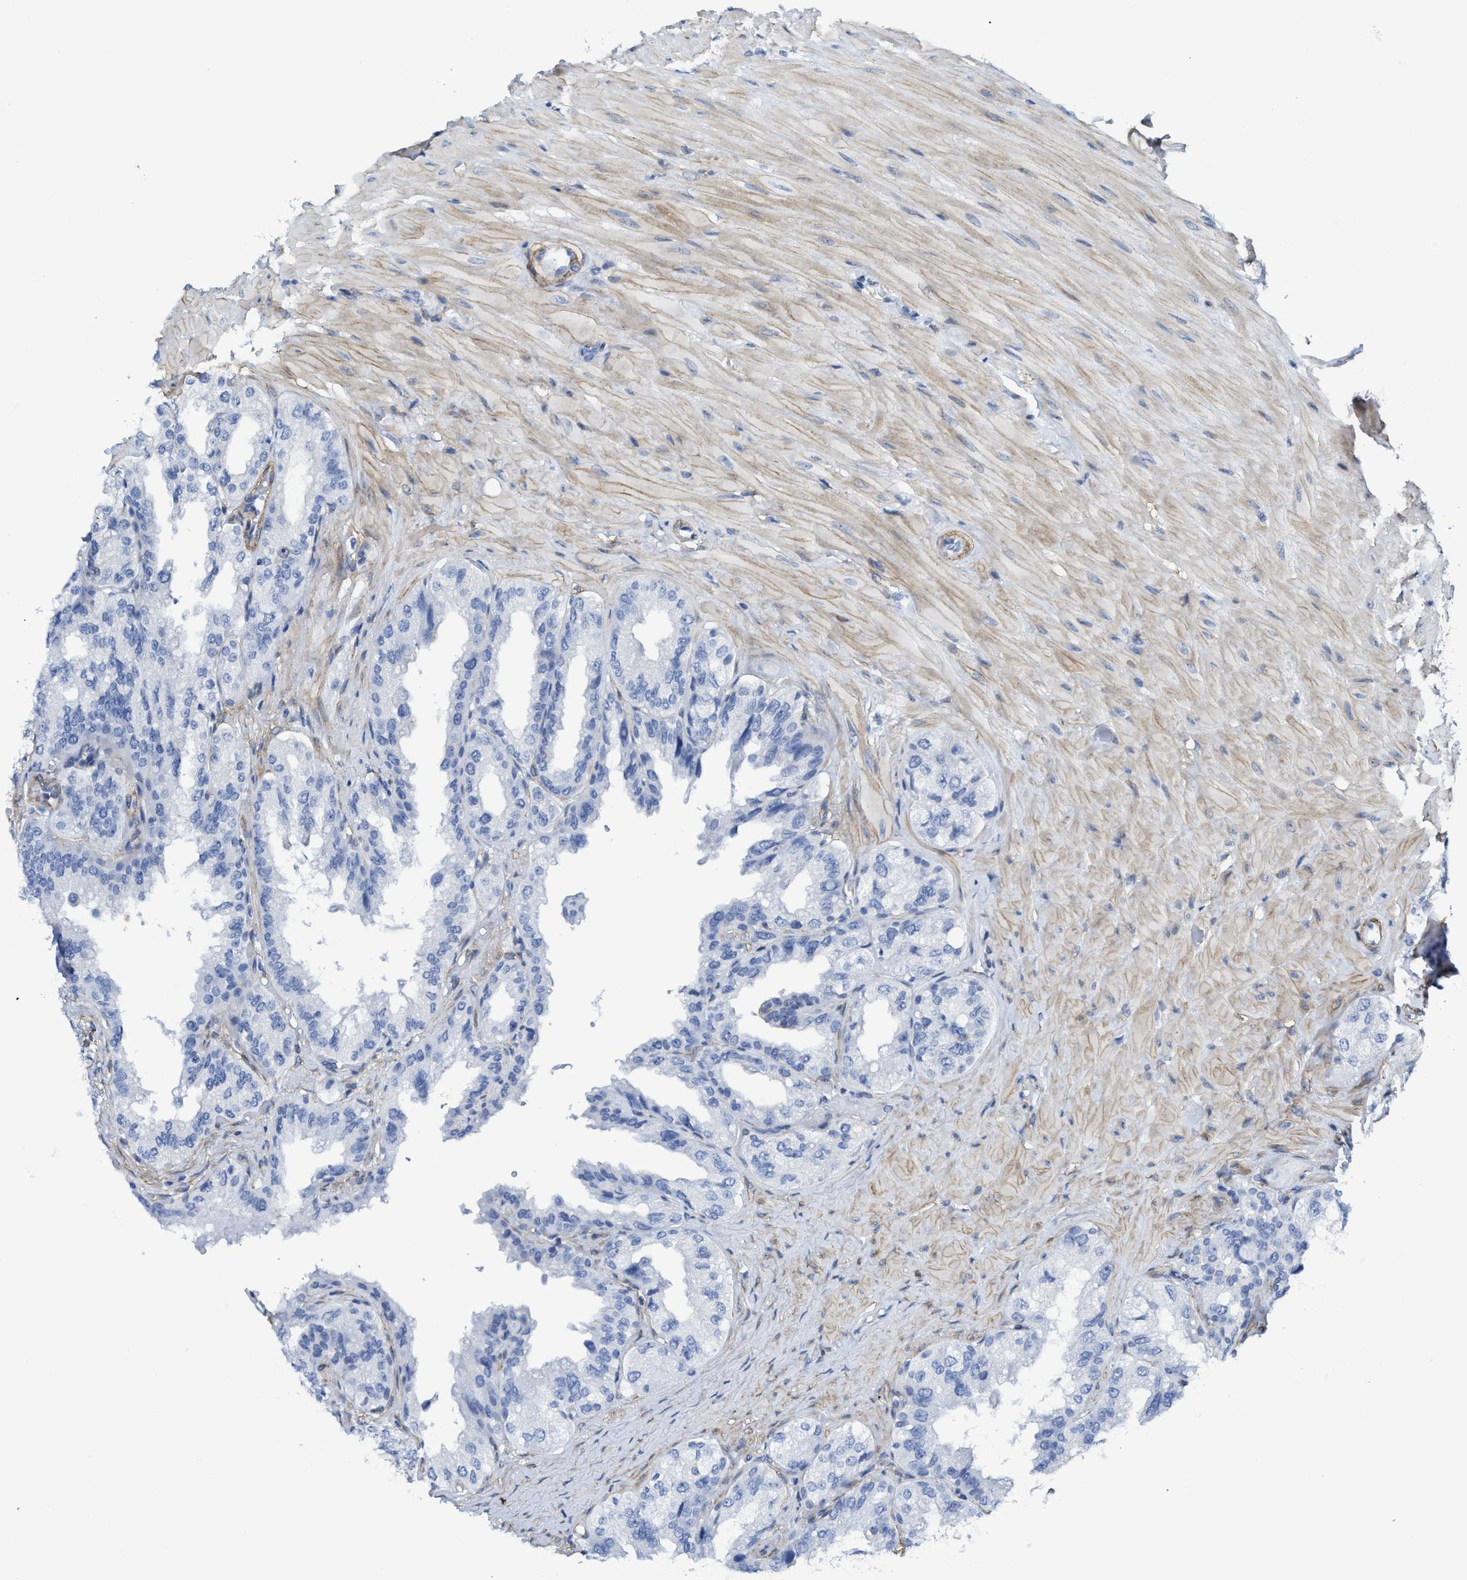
{"staining": {"intensity": "negative", "quantity": "none", "location": "none"}, "tissue": "seminal vesicle", "cell_type": "Glandular cells", "image_type": "normal", "snomed": [{"axis": "morphology", "description": "Normal tissue, NOS"}, {"axis": "topography", "description": "Seminal veicle"}], "caption": "IHC of benign seminal vesicle displays no positivity in glandular cells.", "gene": "TUB", "patient": {"sex": "male", "age": 68}}